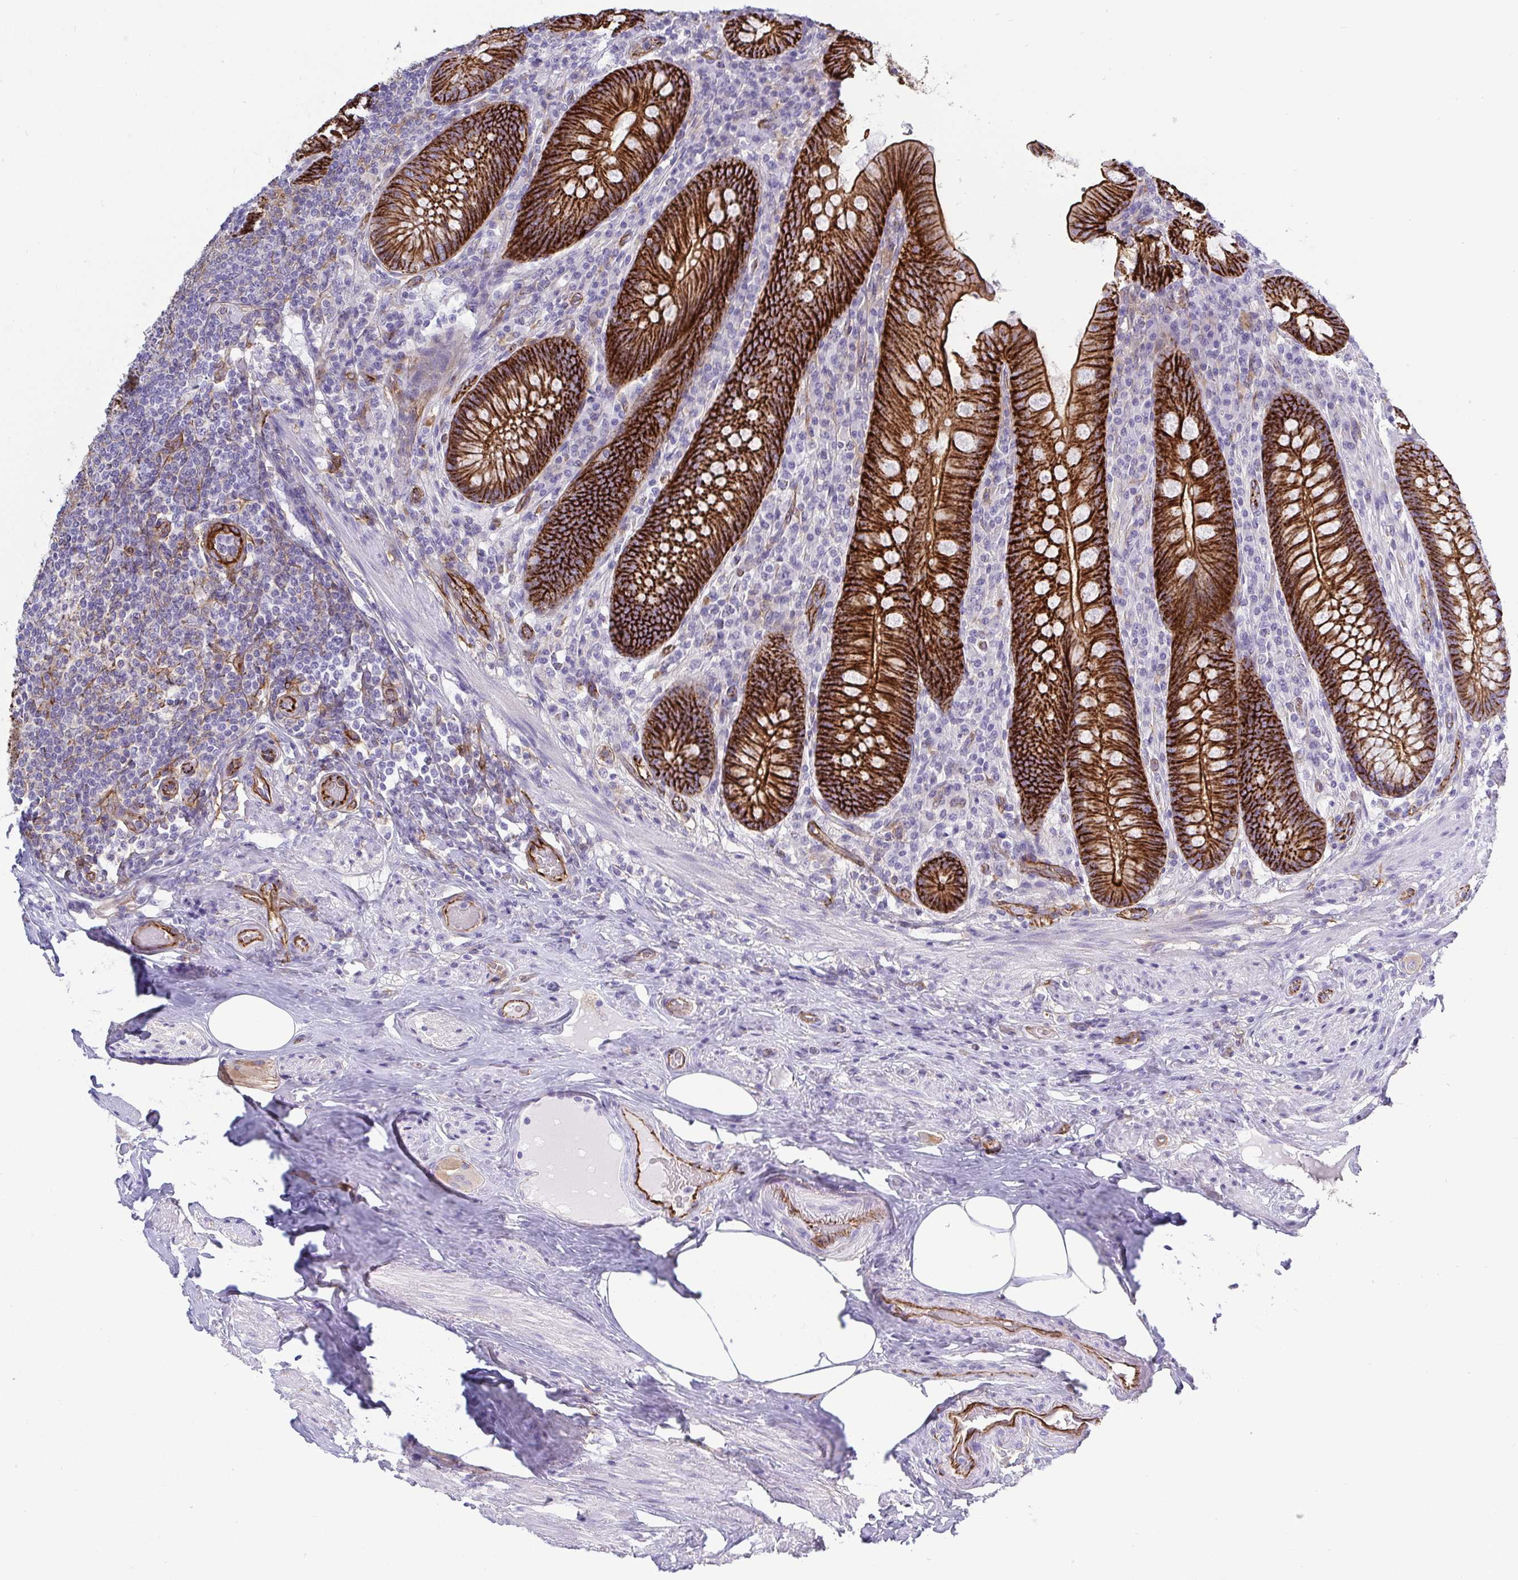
{"staining": {"intensity": "strong", "quantity": ">75%", "location": "cytoplasmic/membranous"}, "tissue": "appendix", "cell_type": "Glandular cells", "image_type": "normal", "snomed": [{"axis": "morphology", "description": "Normal tissue, NOS"}, {"axis": "topography", "description": "Appendix"}], "caption": "Protein expression analysis of benign human appendix reveals strong cytoplasmic/membranous positivity in approximately >75% of glandular cells. (brown staining indicates protein expression, while blue staining denotes nuclei).", "gene": "LIMA1", "patient": {"sex": "male", "age": 71}}